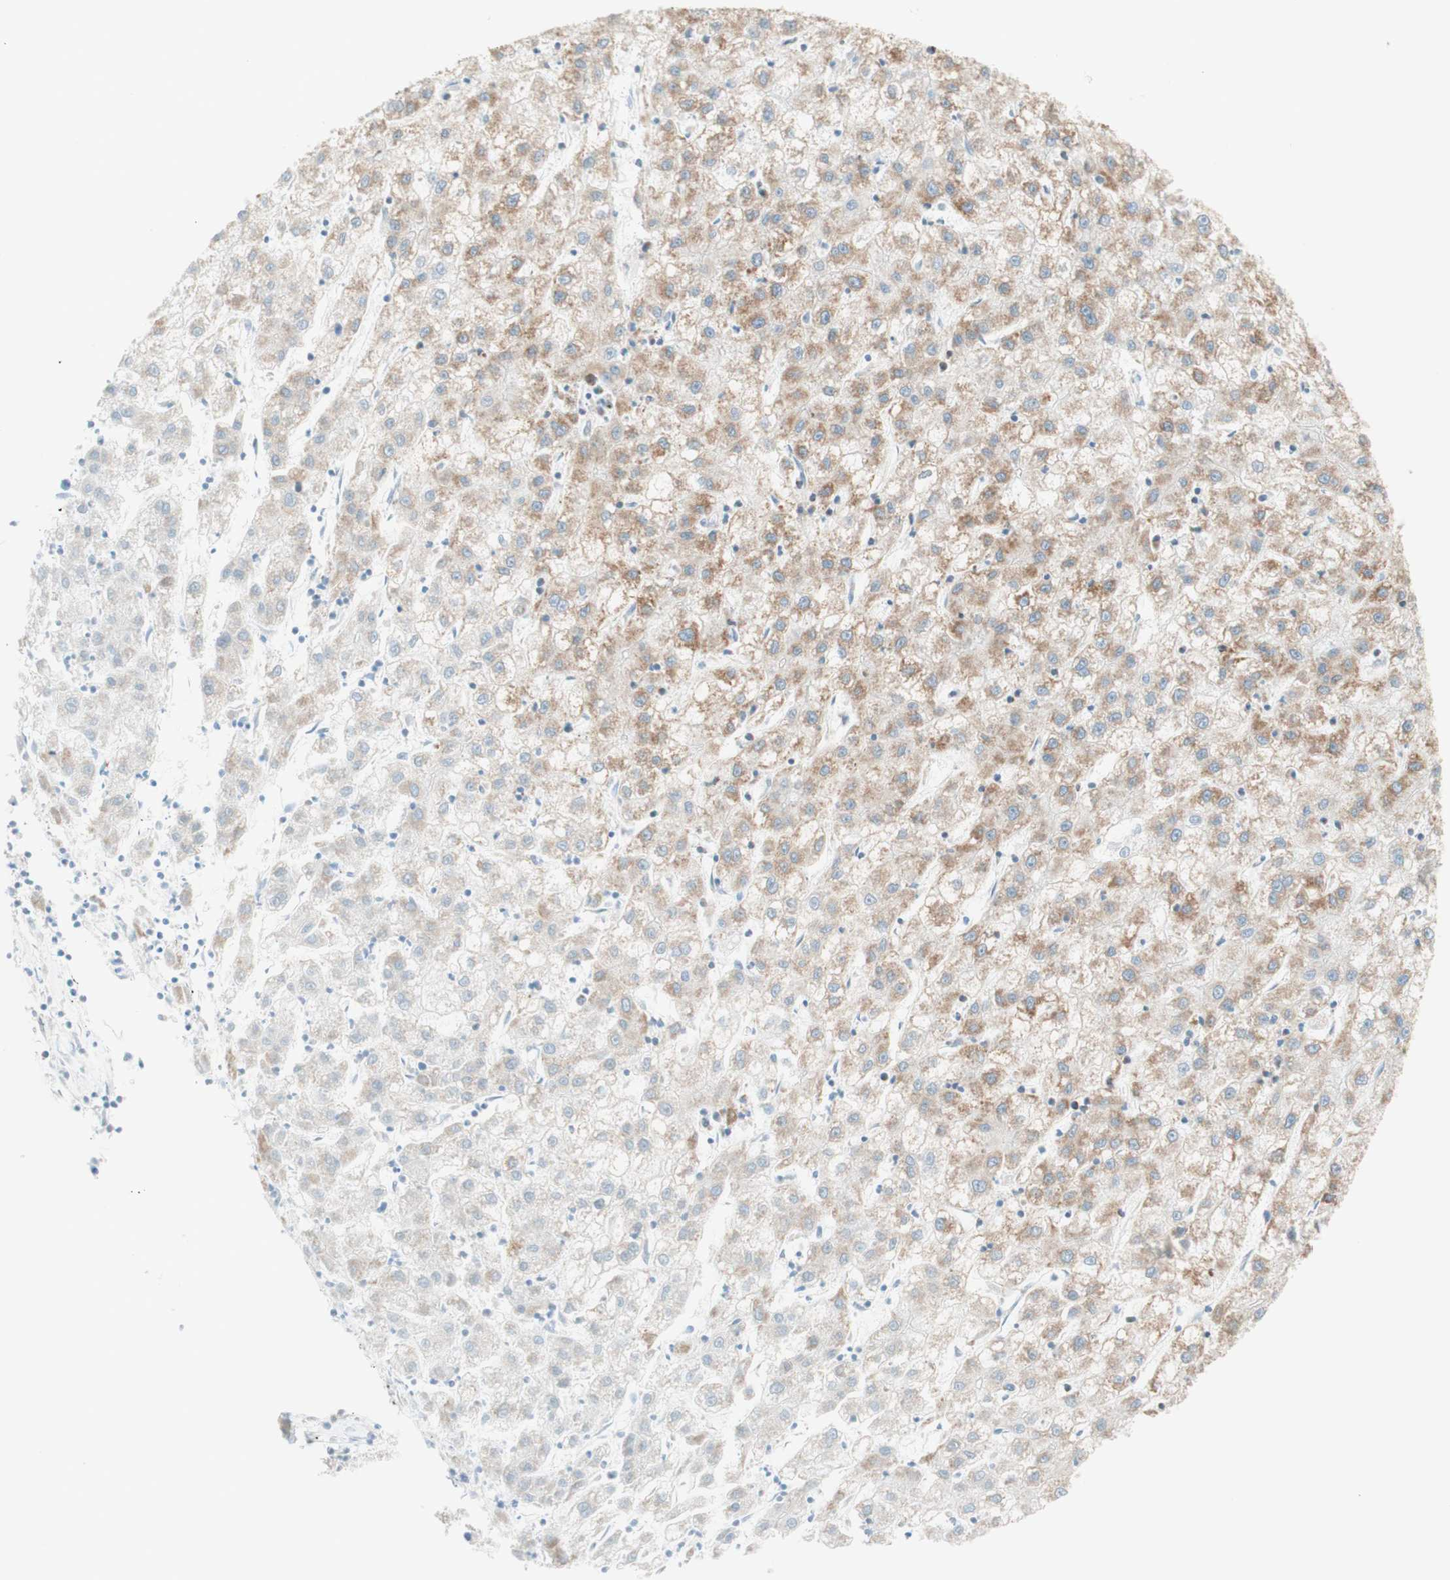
{"staining": {"intensity": "moderate", "quantity": "25%-75%", "location": "cytoplasmic/membranous"}, "tissue": "liver cancer", "cell_type": "Tumor cells", "image_type": "cancer", "snomed": [{"axis": "morphology", "description": "Carcinoma, Hepatocellular, NOS"}, {"axis": "topography", "description": "Liver"}], "caption": "Protein expression by immunohistochemistry reveals moderate cytoplasmic/membranous positivity in approximately 25%-75% of tumor cells in liver cancer (hepatocellular carcinoma).", "gene": "TOMM20", "patient": {"sex": "male", "age": 72}}